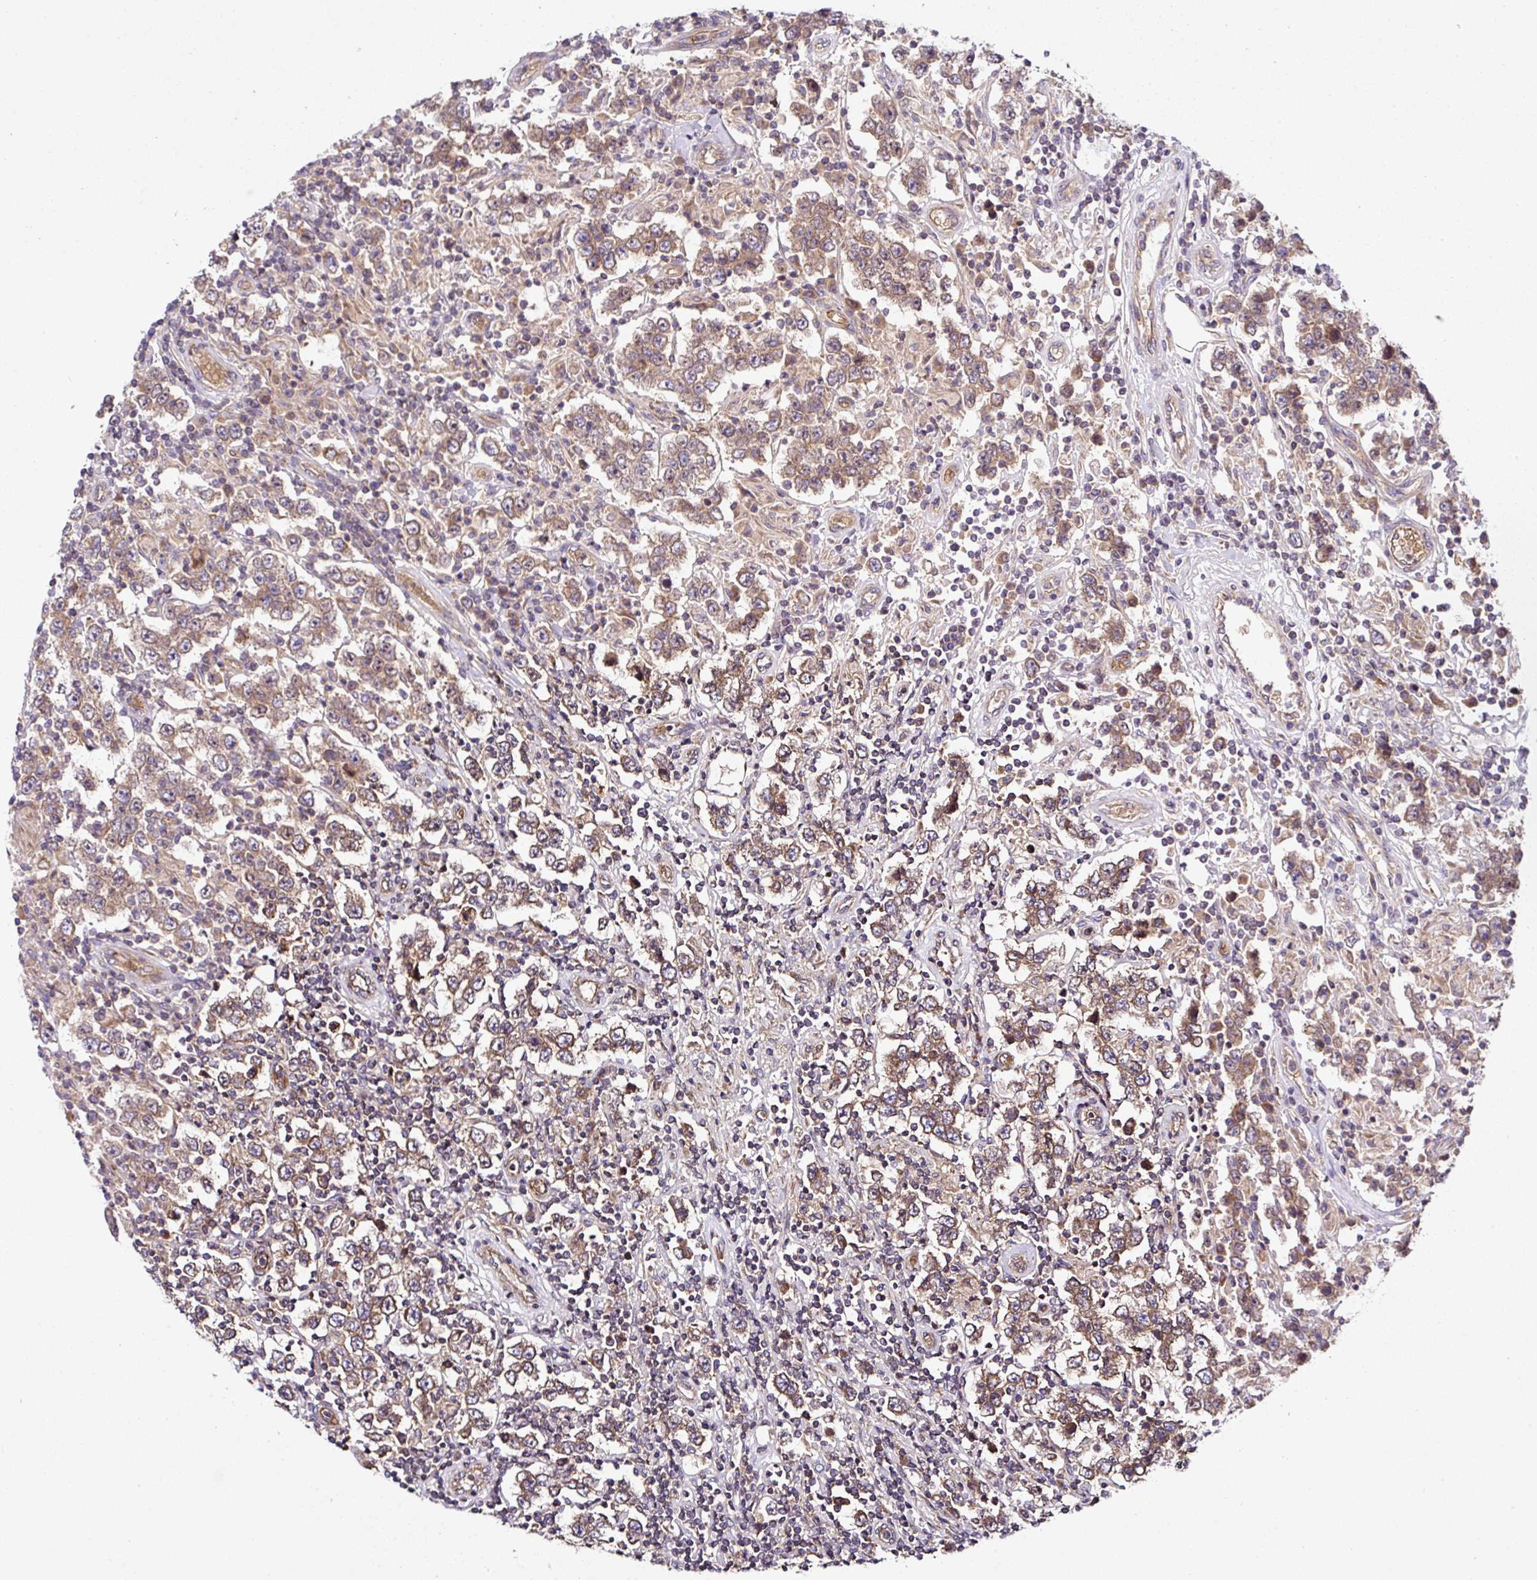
{"staining": {"intensity": "moderate", "quantity": ">75%", "location": "cytoplasmic/membranous"}, "tissue": "testis cancer", "cell_type": "Tumor cells", "image_type": "cancer", "snomed": [{"axis": "morphology", "description": "Normal tissue, NOS"}, {"axis": "morphology", "description": "Urothelial carcinoma, High grade"}, {"axis": "morphology", "description": "Seminoma, NOS"}, {"axis": "morphology", "description": "Carcinoma, Embryonal, NOS"}, {"axis": "topography", "description": "Urinary bladder"}, {"axis": "topography", "description": "Testis"}], "caption": "Tumor cells reveal medium levels of moderate cytoplasmic/membranous positivity in approximately >75% of cells in human testis cancer.", "gene": "APOBEC3D", "patient": {"sex": "male", "age": 41}}